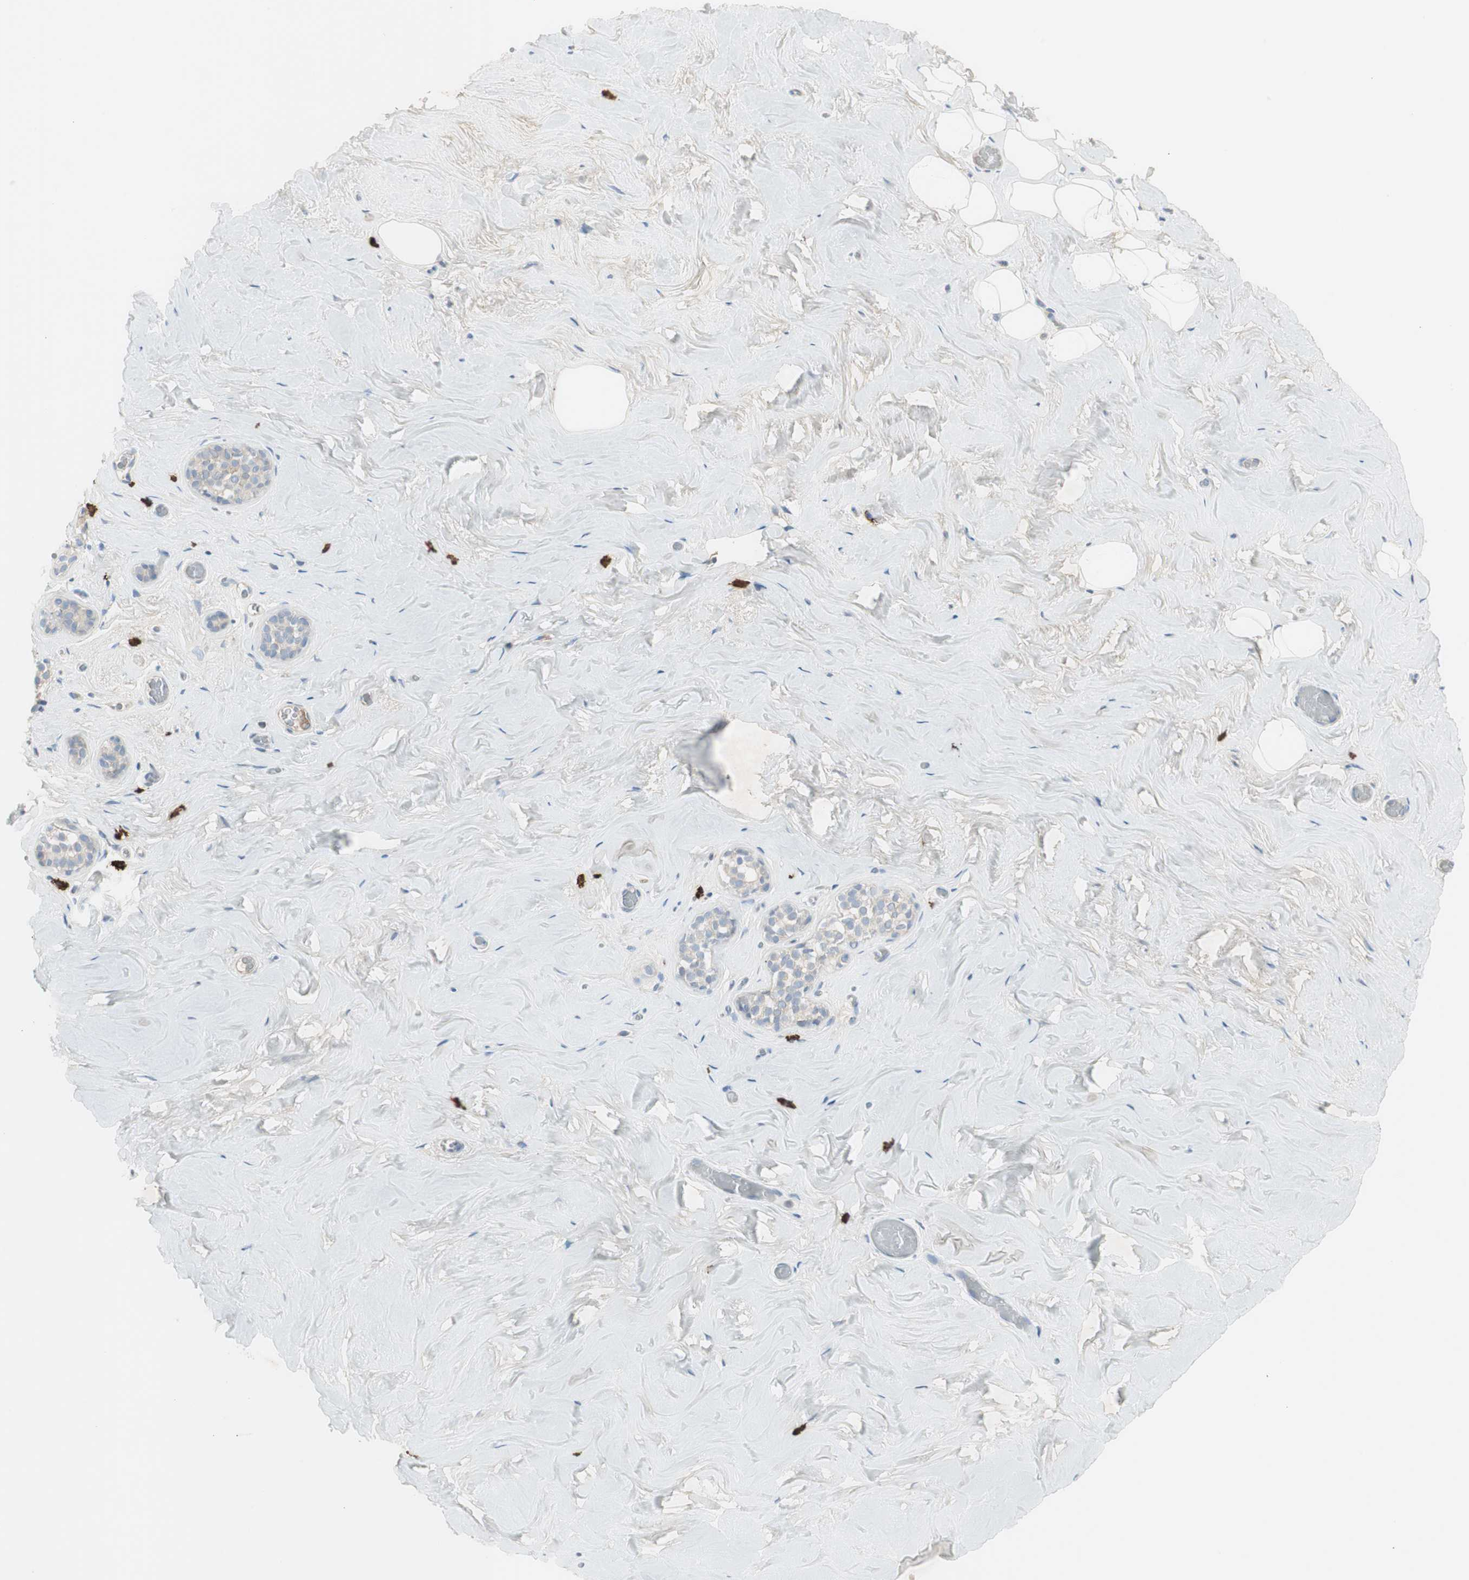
{"staining": {"intensity": "negative", "quantity": "none", "location": "none"}, "tissue": "breast", "cell_type": "Adipocytes", "image_type": "normal", "snomed": [{"axis": "morphology", "description": "Normal tissue, NOS"}, {"axis": "topography", "description": "Breast"}], "caption": "Immunohistochemistry of benign human breast shows no positivity in adipocytes. (Immunohistochemistry (ihc), brightfield microscopy, high magnification).", "gene": "MAPRE3", "patient": {"sex": "female", "age": 75}}